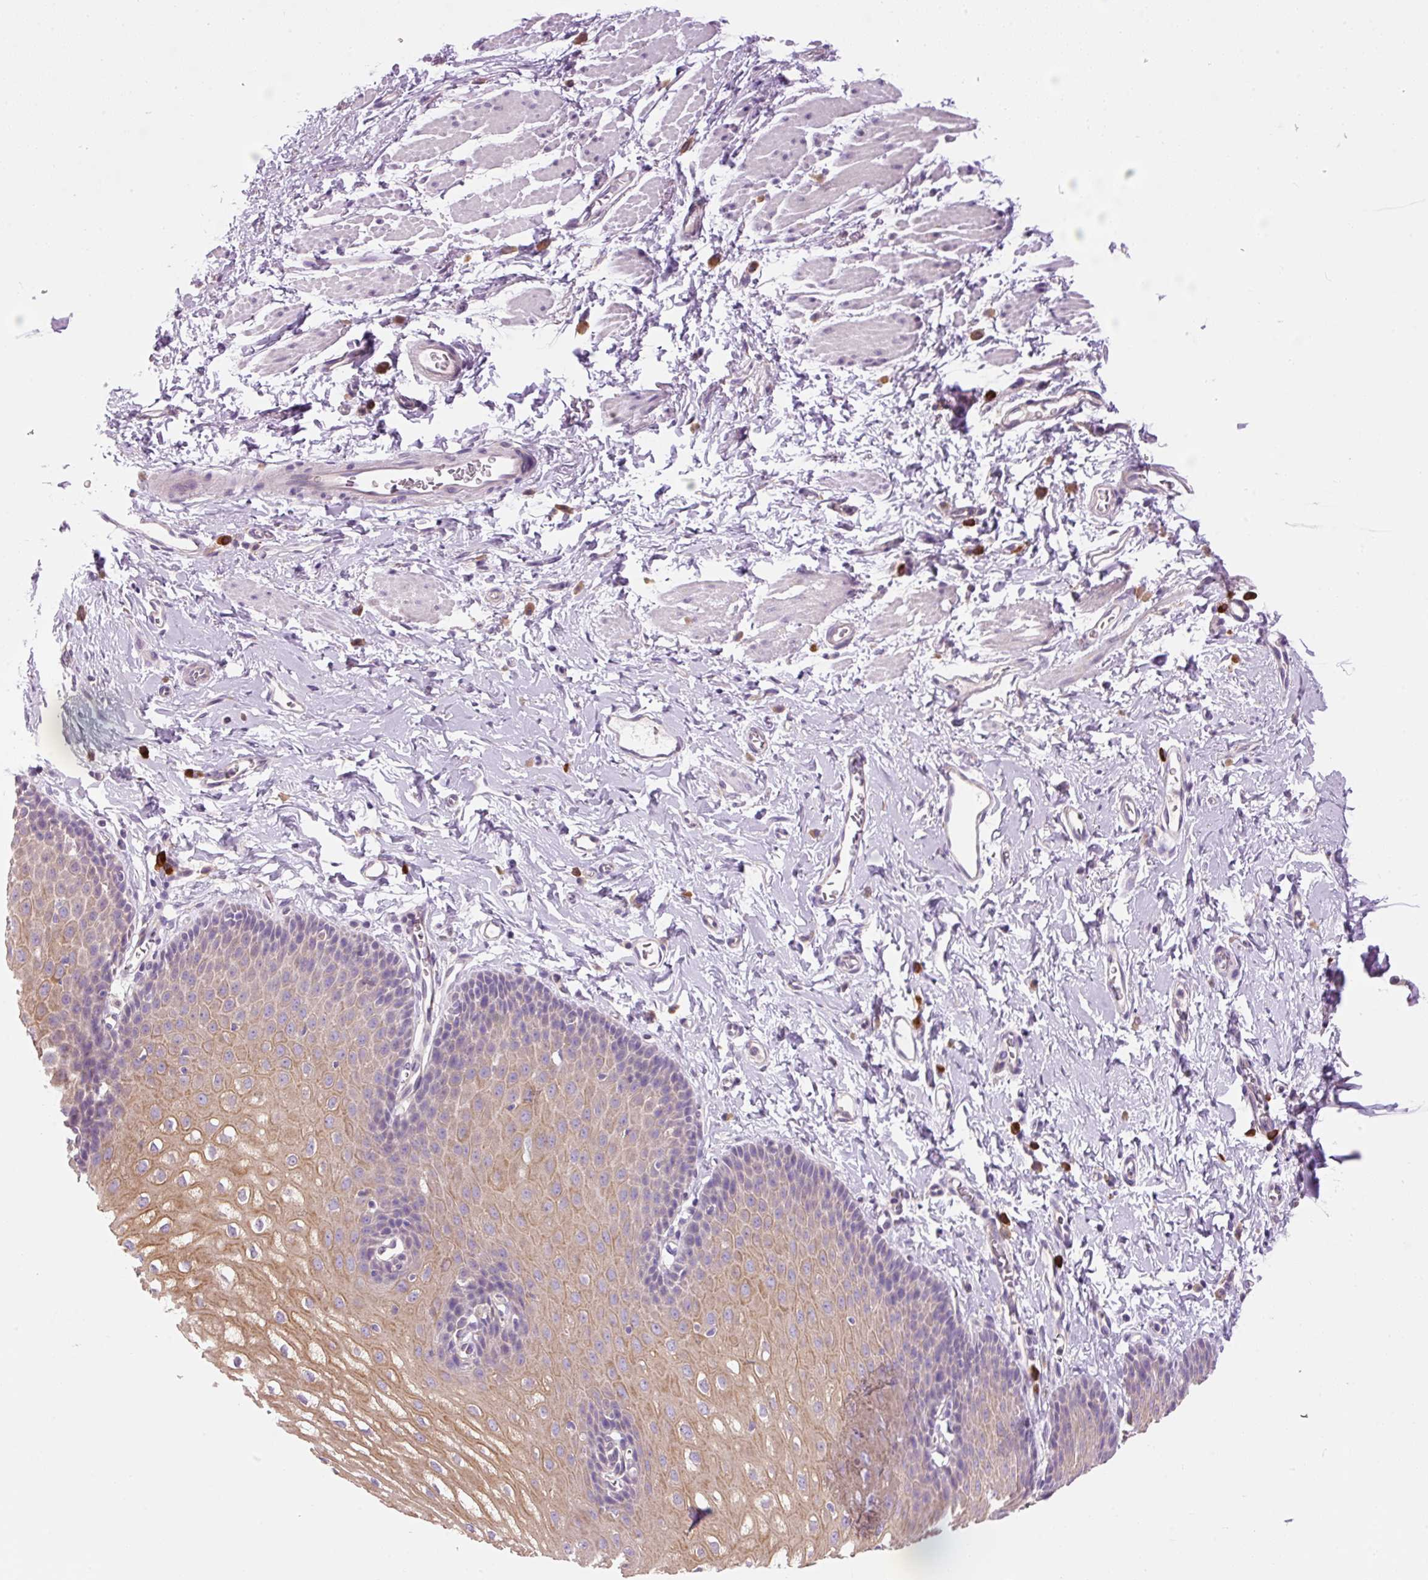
{"staining": {"intensity": "moderate", "quantity": "25%-75%", "location": "cytoplasmic/membranous"}, "tissue": "esophagus", "cell_type": "Squamous epithelial cells", "image_type": "normal", "snomed": [{"axis": "morphology", "description": "Normal tissue, NOS"}, {"axis": "topography", "description": "Esophagus"}], "caption": "High-magnification brightfield microscopy of unremarkable esophagus stained with DAB (3,3'-diaminobenzidine) (brown) and counterstained with hematoxylin (blue). squamous epithelial cells exhibit moderate cytoplasmic/membranous staining is identified in about25%-75% of cells.", "gene": "PNPLA5", "patient": {"sex": "male", "age": 70}}